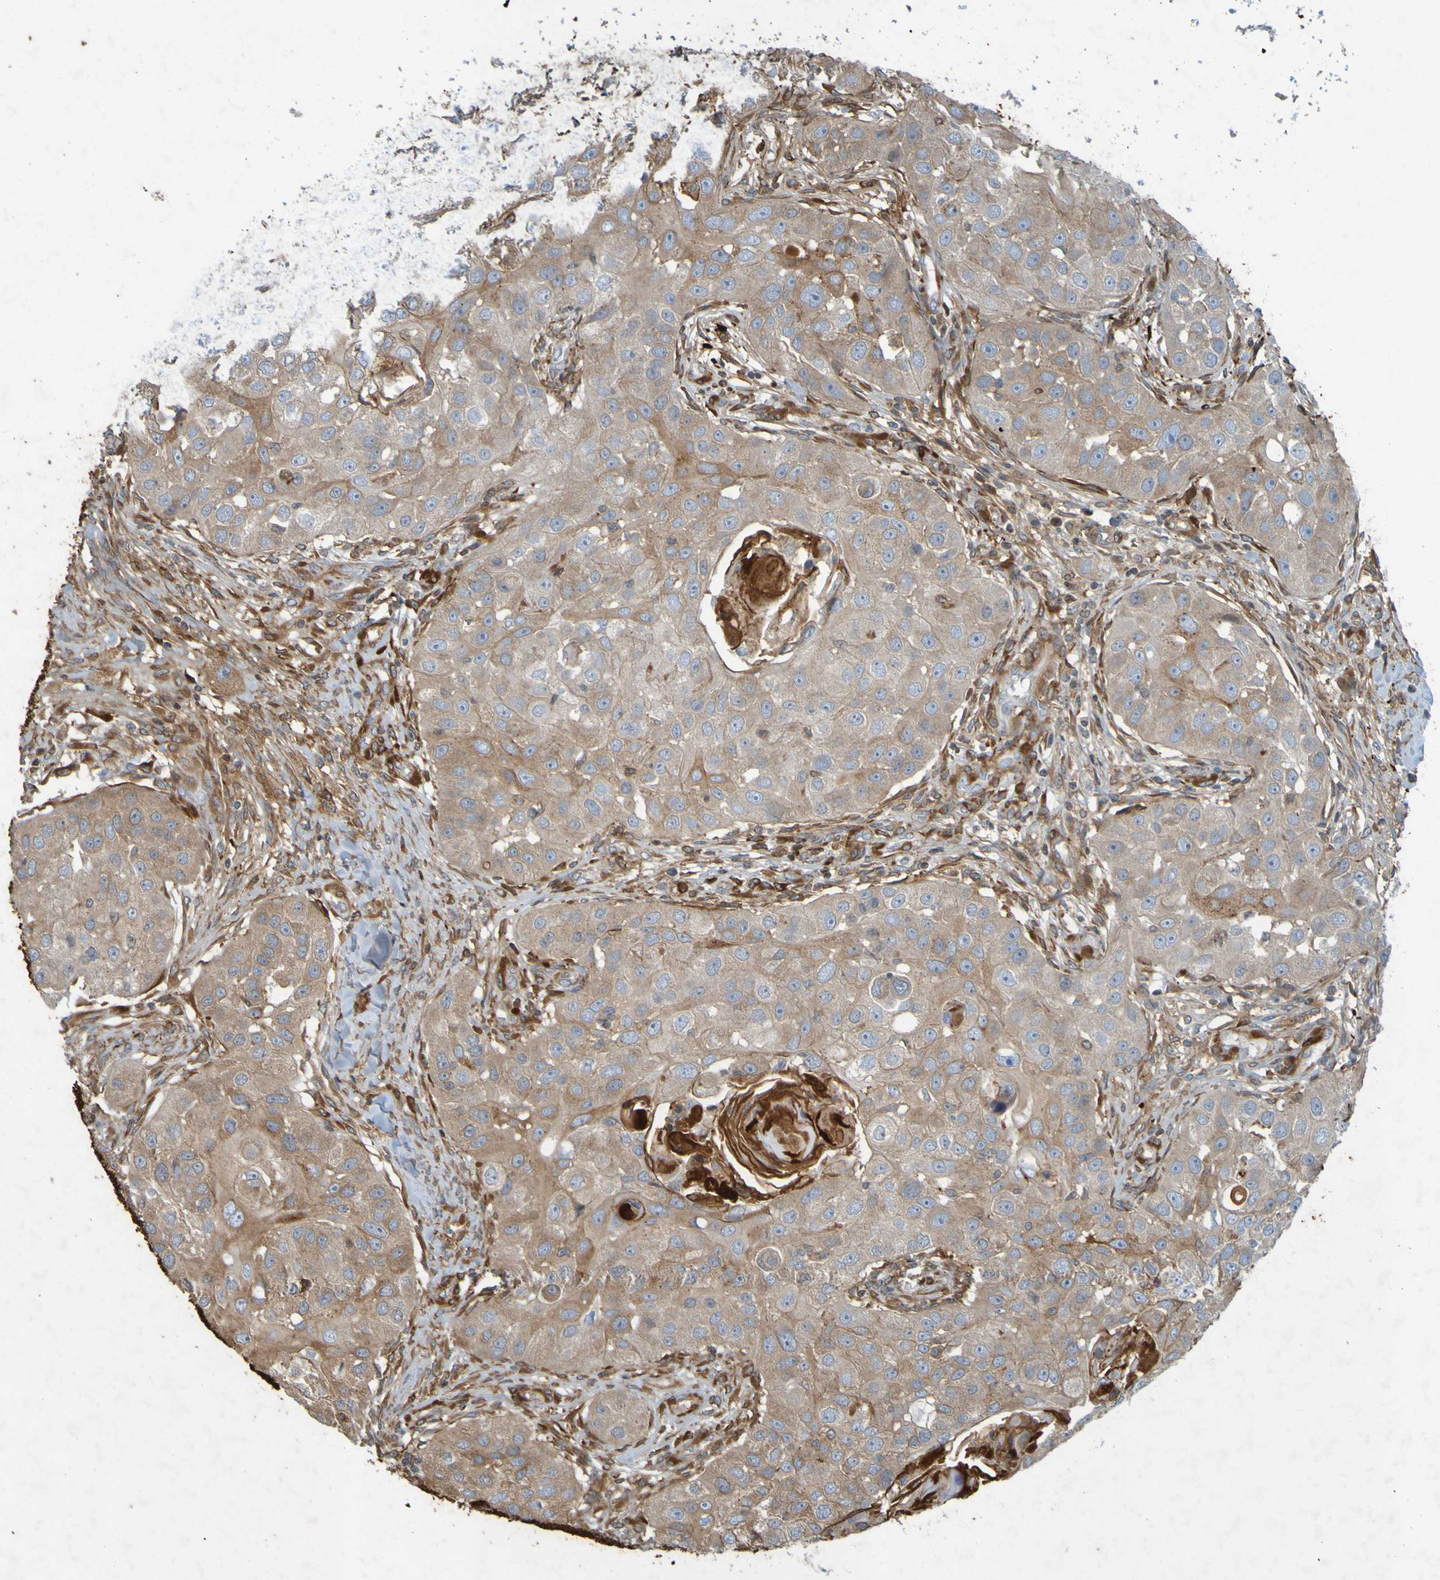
{"staining": {"intensity": "weak", "quantity": ">75%", "location": "cytoplasmic/membranous"}, "tissue": "head and neck cancer", "cell_type": "Tumor cells", "image_type": "cancer", "snomed": [{"axis": "morphology", "description": "Normal tissue, NOS"}, {"axis": "morphology", "description": "Squamous cell carcinoma, NOS"}, {"axis": "topography", "description": "Skeletal muscle"}, {"axis": "topography", "description": "Head-Neck"}], "caption": "Tumor cells display low levels of weak cytoplasmic/membranous staining in about >75% of cells in human head and neck cancer (squamous cell carcinoma). Immunohistochemistry (ihc) stains the protein of interest in brown and the nuclei are stained blue.", "gene": "GUCY1A1", "patient": {"sex": "male", "age": 51}}